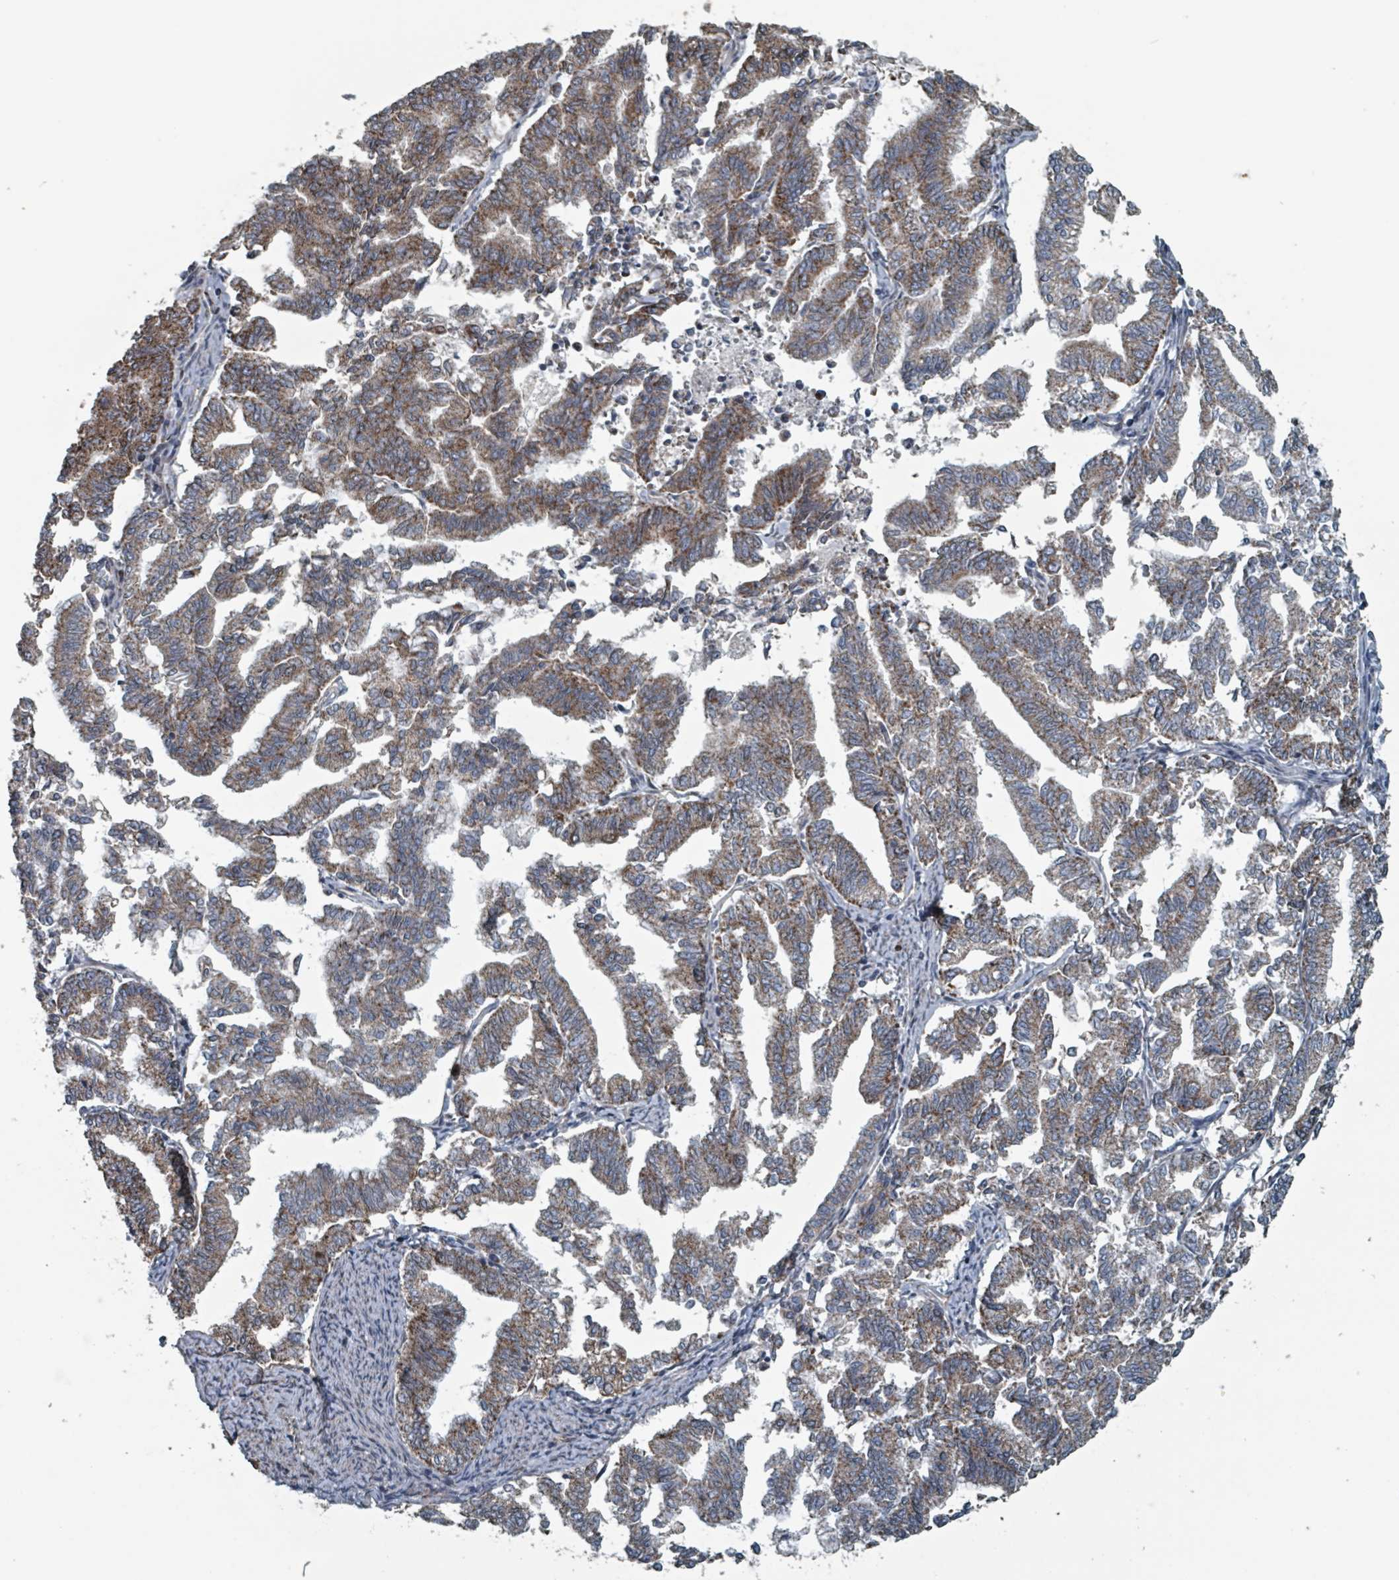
{"staining": {"intensity": "moderate", "quantity": ">75%", "location": "cytoplasmic/membranous"}, "tissue": "endometrial cancer", "cell_type": "Tumor cells", "image_type": "cancer", "snomed": [{"axis": "morphology", "description": "Adenocarcinoma, NOS"}, {"axis": "topography", "description": "Endometrium"}], "caption": "Endometrial cancer (adenocarcinoma) stained with DAB immunohistochemistry demonstrates medium levels of moderate cytoplasmic/membranous staining in approximately >75% of tumor cells.", "gene": "MRPL4", "patient": {"sex": "female", "age": 79}}